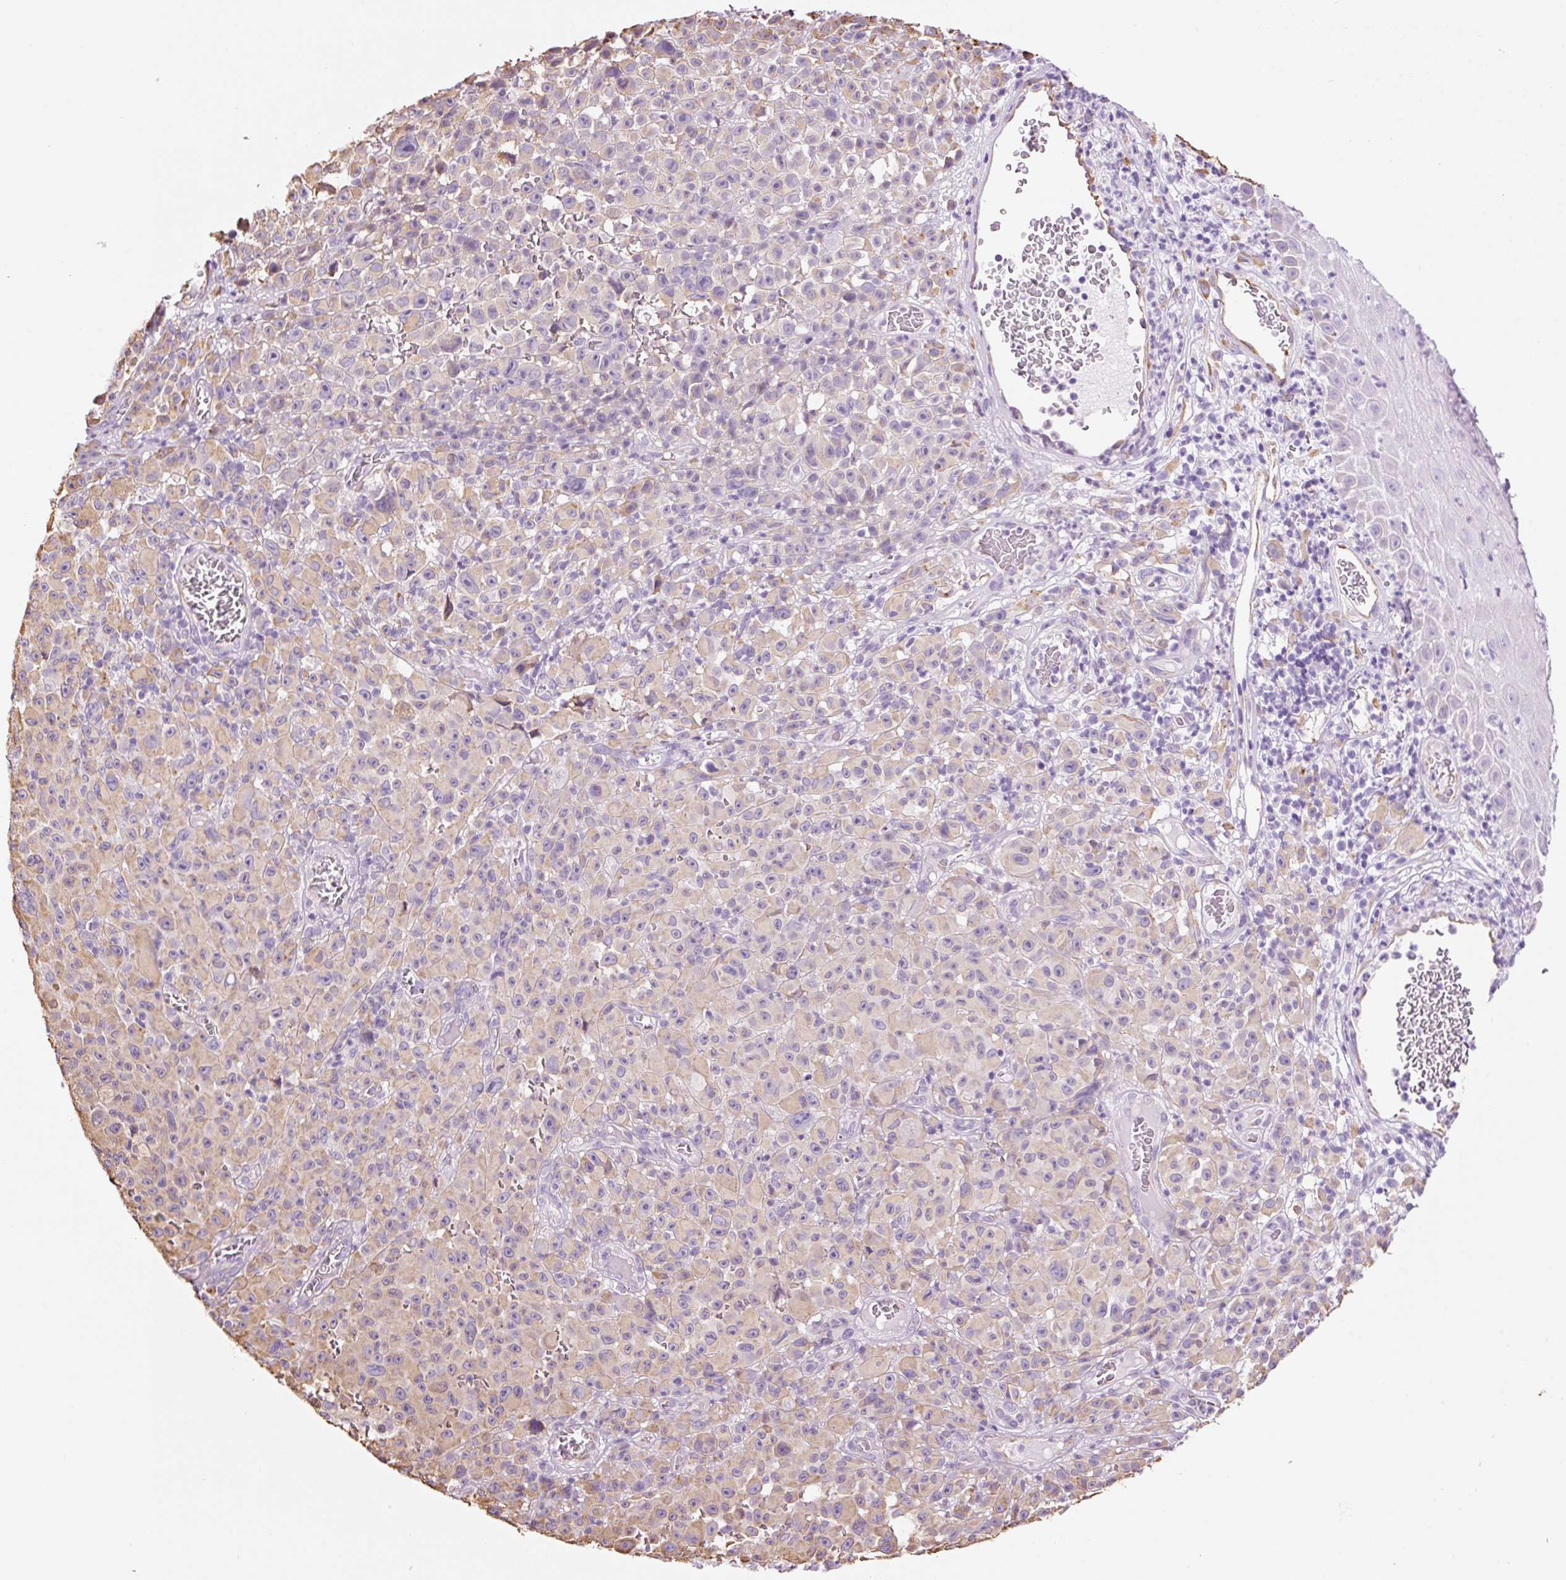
{"staining": {"intensity": "weak", "quantity": "<25%", "location": "cytoplasmic/membranous"}, "tissue": "melanoma", "cell_type": "Tumor cells", "image_type": "cancer", "snomed": [{"axis": "morphology", "description": "Malignant melanoma, NOS"}, {"axis": "topography", "description": "Skin"}], "caption": "High magnification brightfield microscopy of malignant melanoma stained with DAB (brown) and counterstained with hematoxylin (blue): tumor cells show no significant positivity.", "gene": "GCG", "patient": {"sex": "female", "age": 82}}